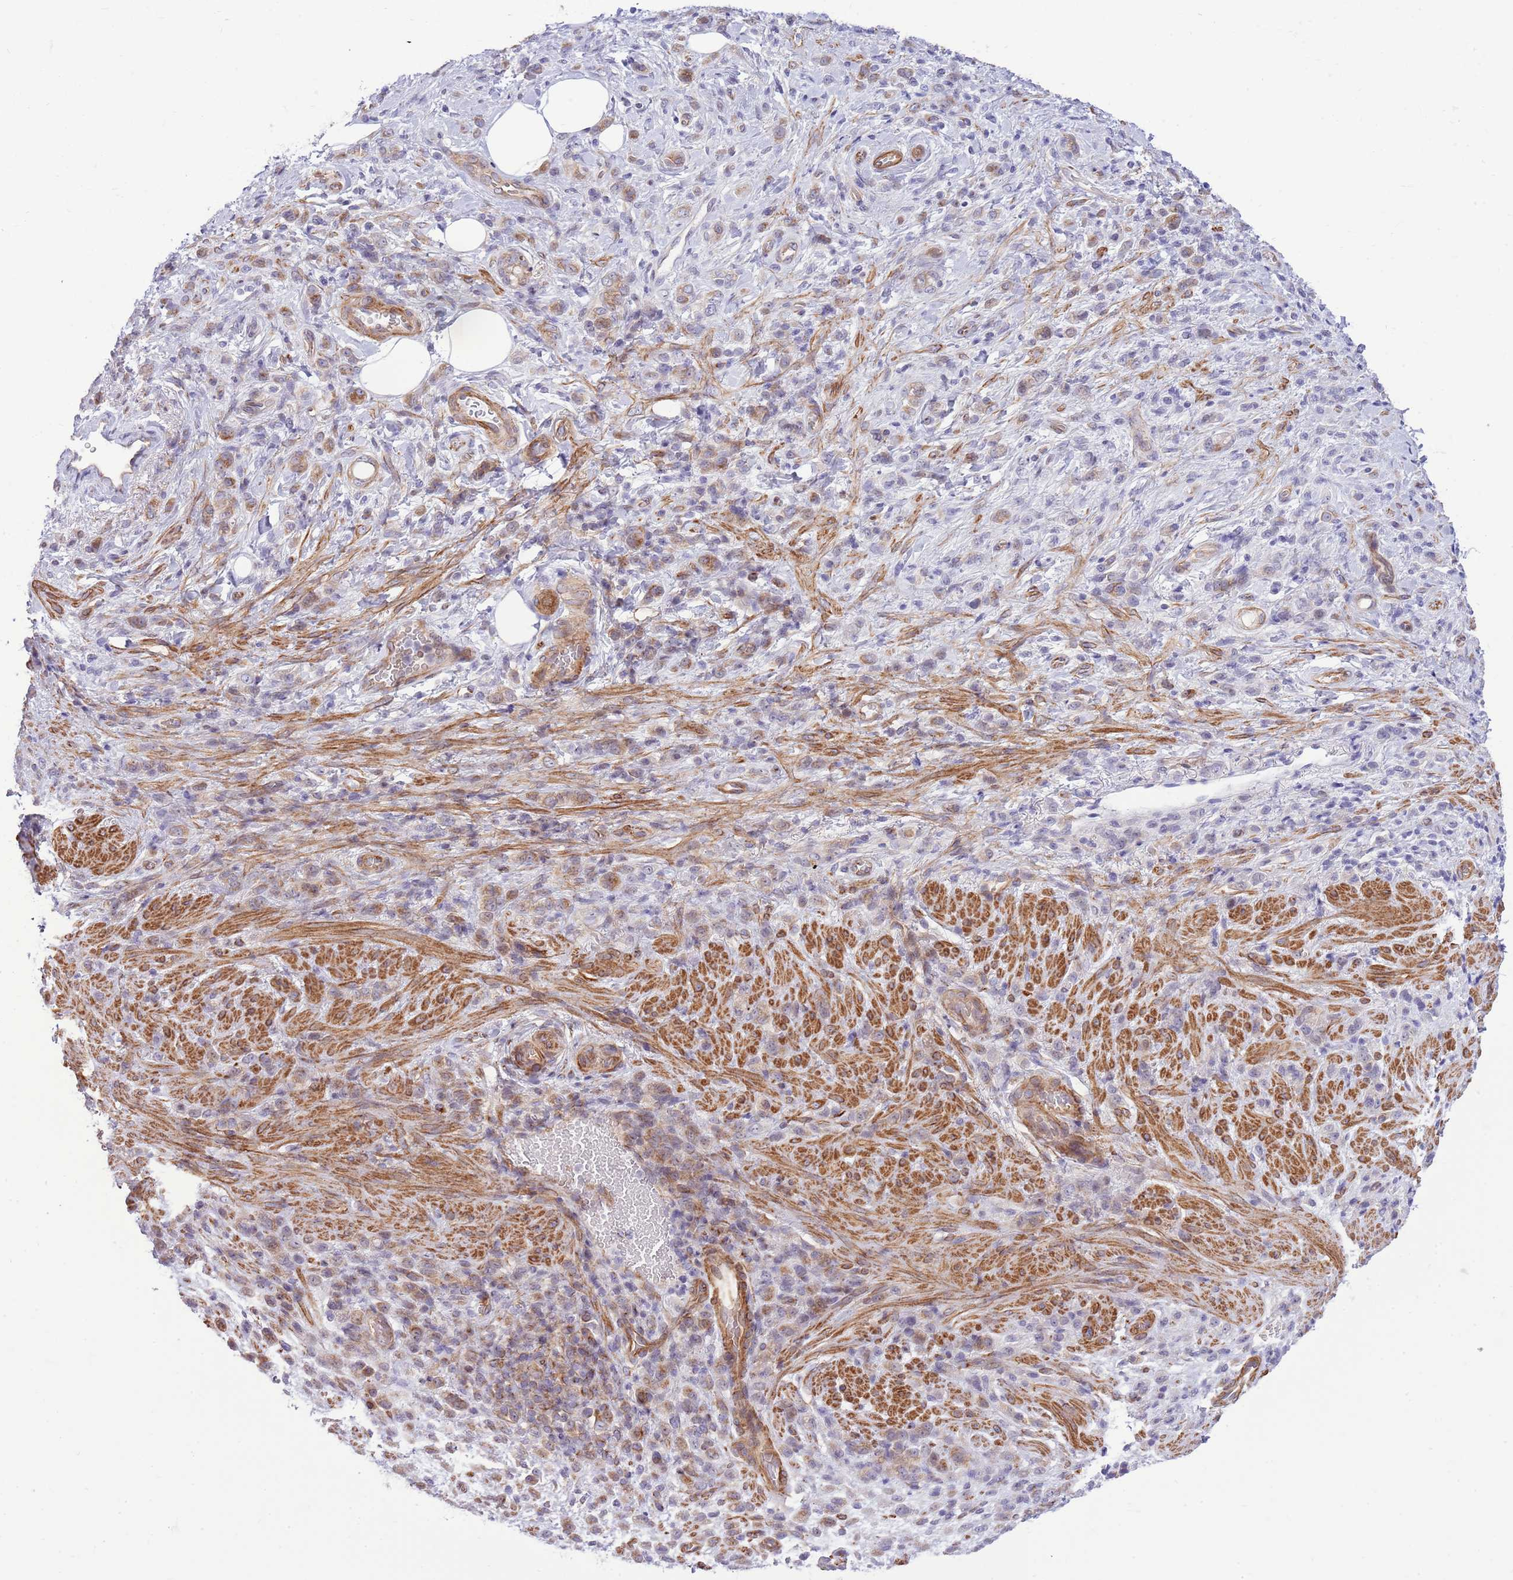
{"staining": {"intensity": "weak", "quantity": "<25%", "location": "cytoplasmic/membranous"}, "tissue": "stomach cancer", "cell_type": "Tumor cells", "image_type": "cancer", "snomed": [{"axis": "morphology", "description": "Adenocarcinoma, NOS"}, {"axis": "topography", "description": "Stomach"}], "caption": "Tumor cells are negative for protein expression in human stomach cancer (adenocarcinoma).", "gene": "ZC4H2", "patient": {"sex": "male", "age": 77}}